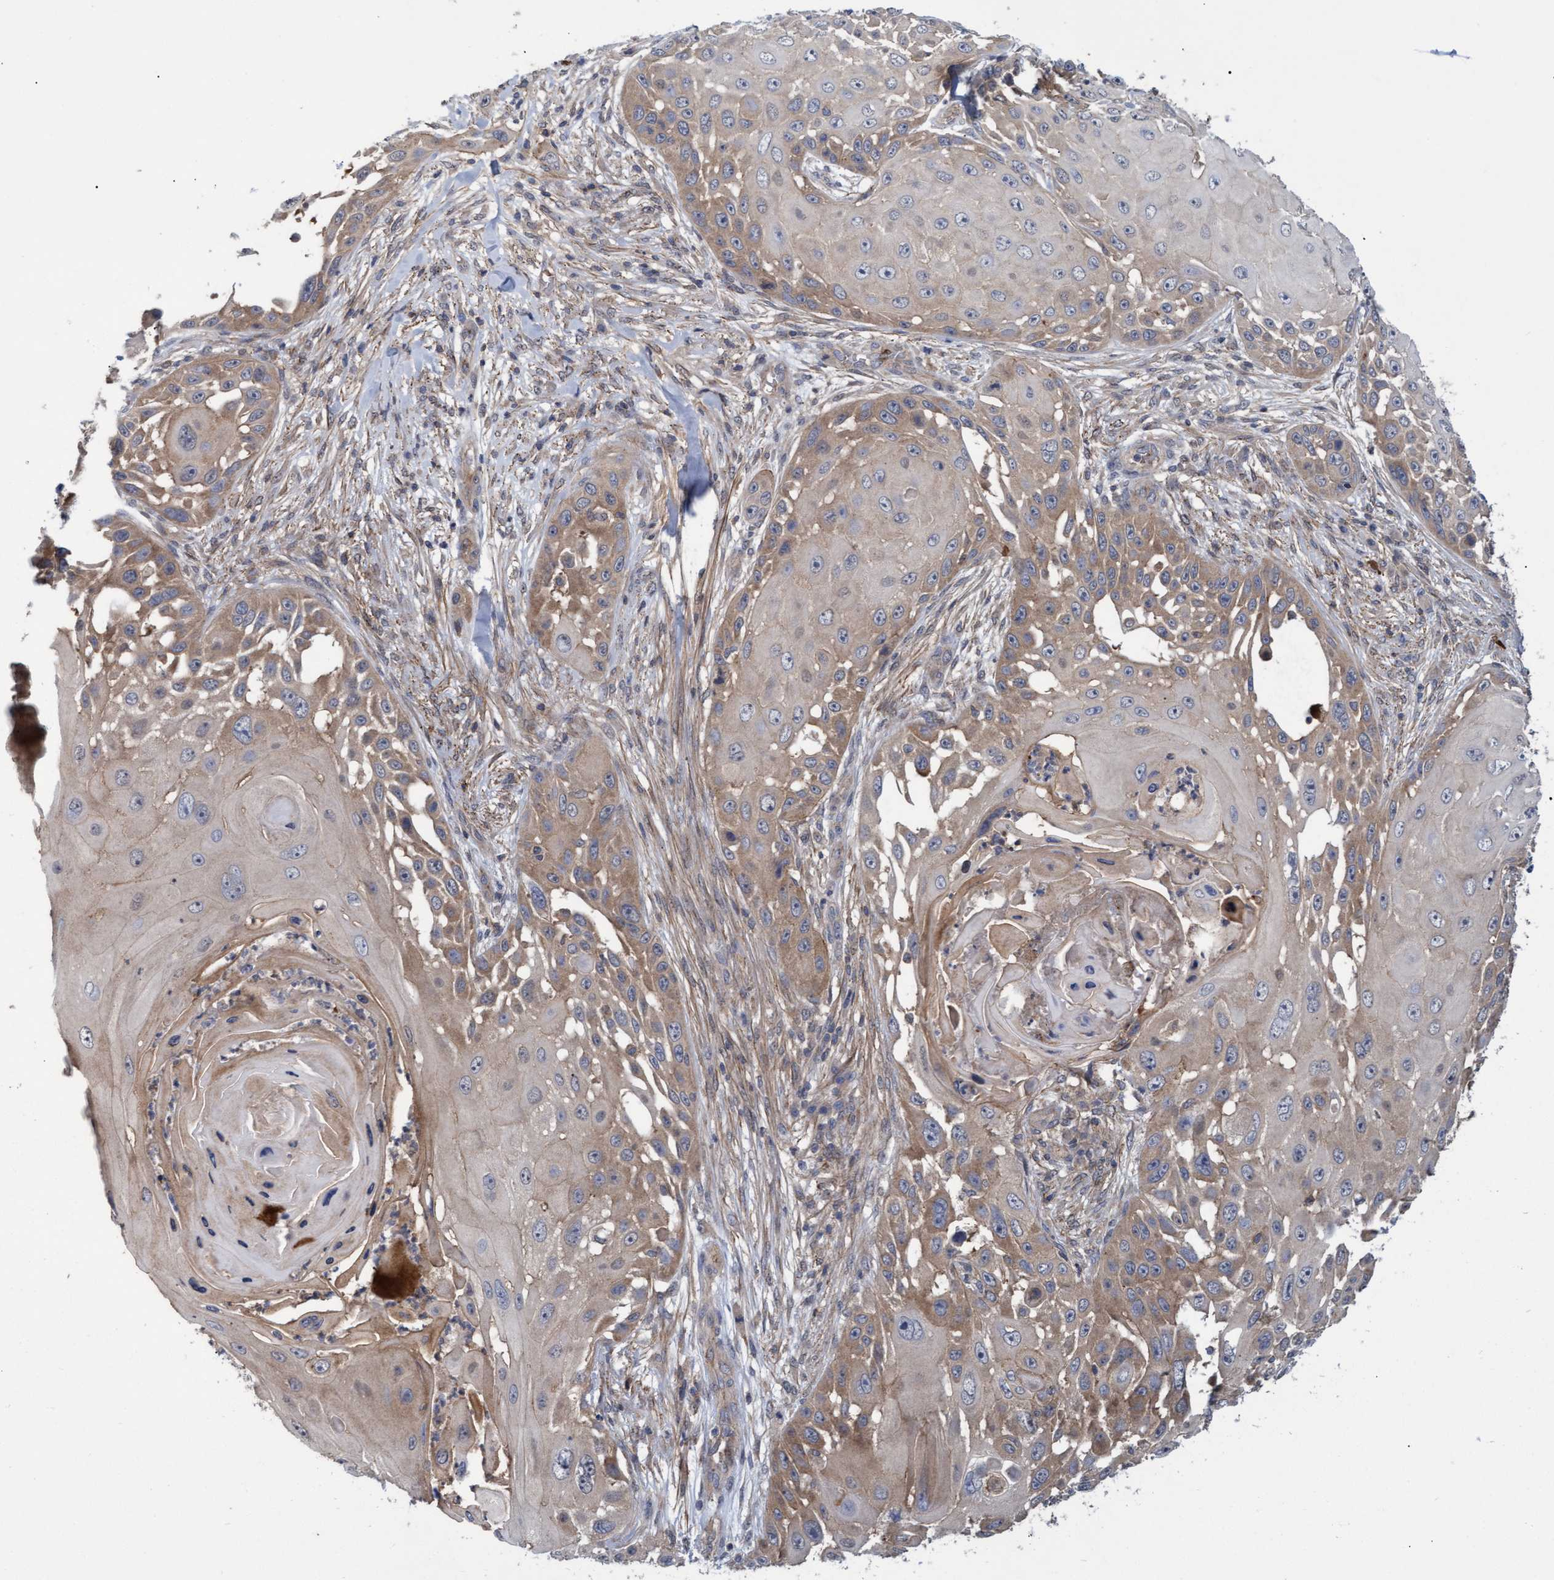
{"staining": {"intensity": "weak", "quantity": "25%-75%", "location": "cytoplasmic/membranous"}, "tissue": "skin cancer", "cell_type": "Tumor cells", "image_type": "cancer", "snomed": [{"axis": "morphology", "description": "Squamous cell carcinoma, NOS"}, {"axis": "topography", "description": "Skin"}], "caption": "Immunohistochemistry (IHC) (DAB) staining of skin squamous cell carcinoma displays weak cytoplasmic/membranous protein positivity in approximately 25%-75% of tumor cells. (DAB (3,3'-diaminobenzidine) IHC with brightfield microscopy, high magnification).", "gene": "NAA15", "patient": {"sex": "female", "age": 44}}